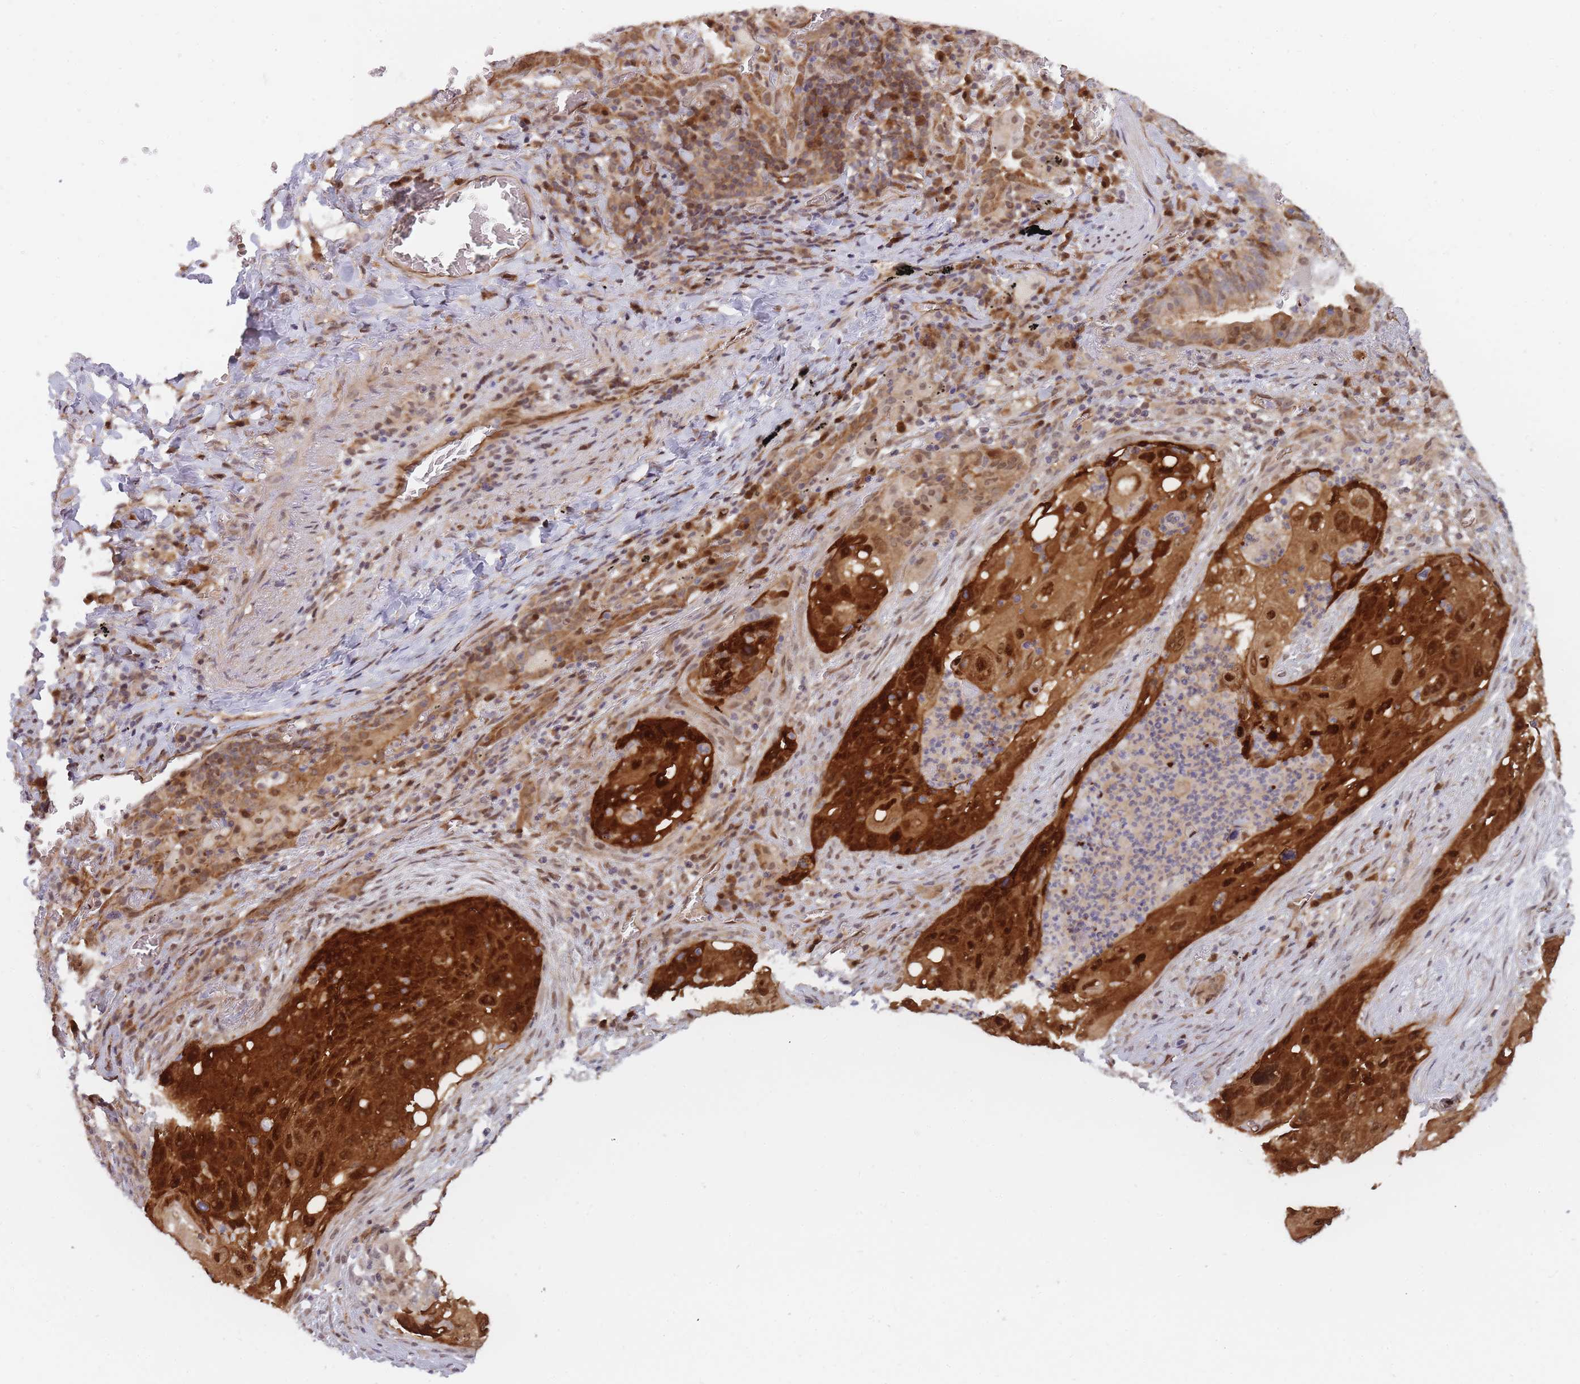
{"staining": {"intensity": "strong", "quantity": ">75%", "location": "cytoplasmic/membranous,nuclear"}, "tissue": "lung cancer", "cell_type": "Tumor cells", "image_type": "cancer", "snomed": [{"axis": "morphology", "description": "Squamous cell carcinoma, NOS"}, {"axis": "topography", "description": "Lung"}], "caption": "Immunohistochemical staining of human lung cancer (squamous cell carcinoma) demonstrates high levels of strong cytoplasmic/membranous and nuclear staining in approximately >75% of tumor cells.", "gene": "NSFL1C", "patient": {"sex": "female", "age": 63}}